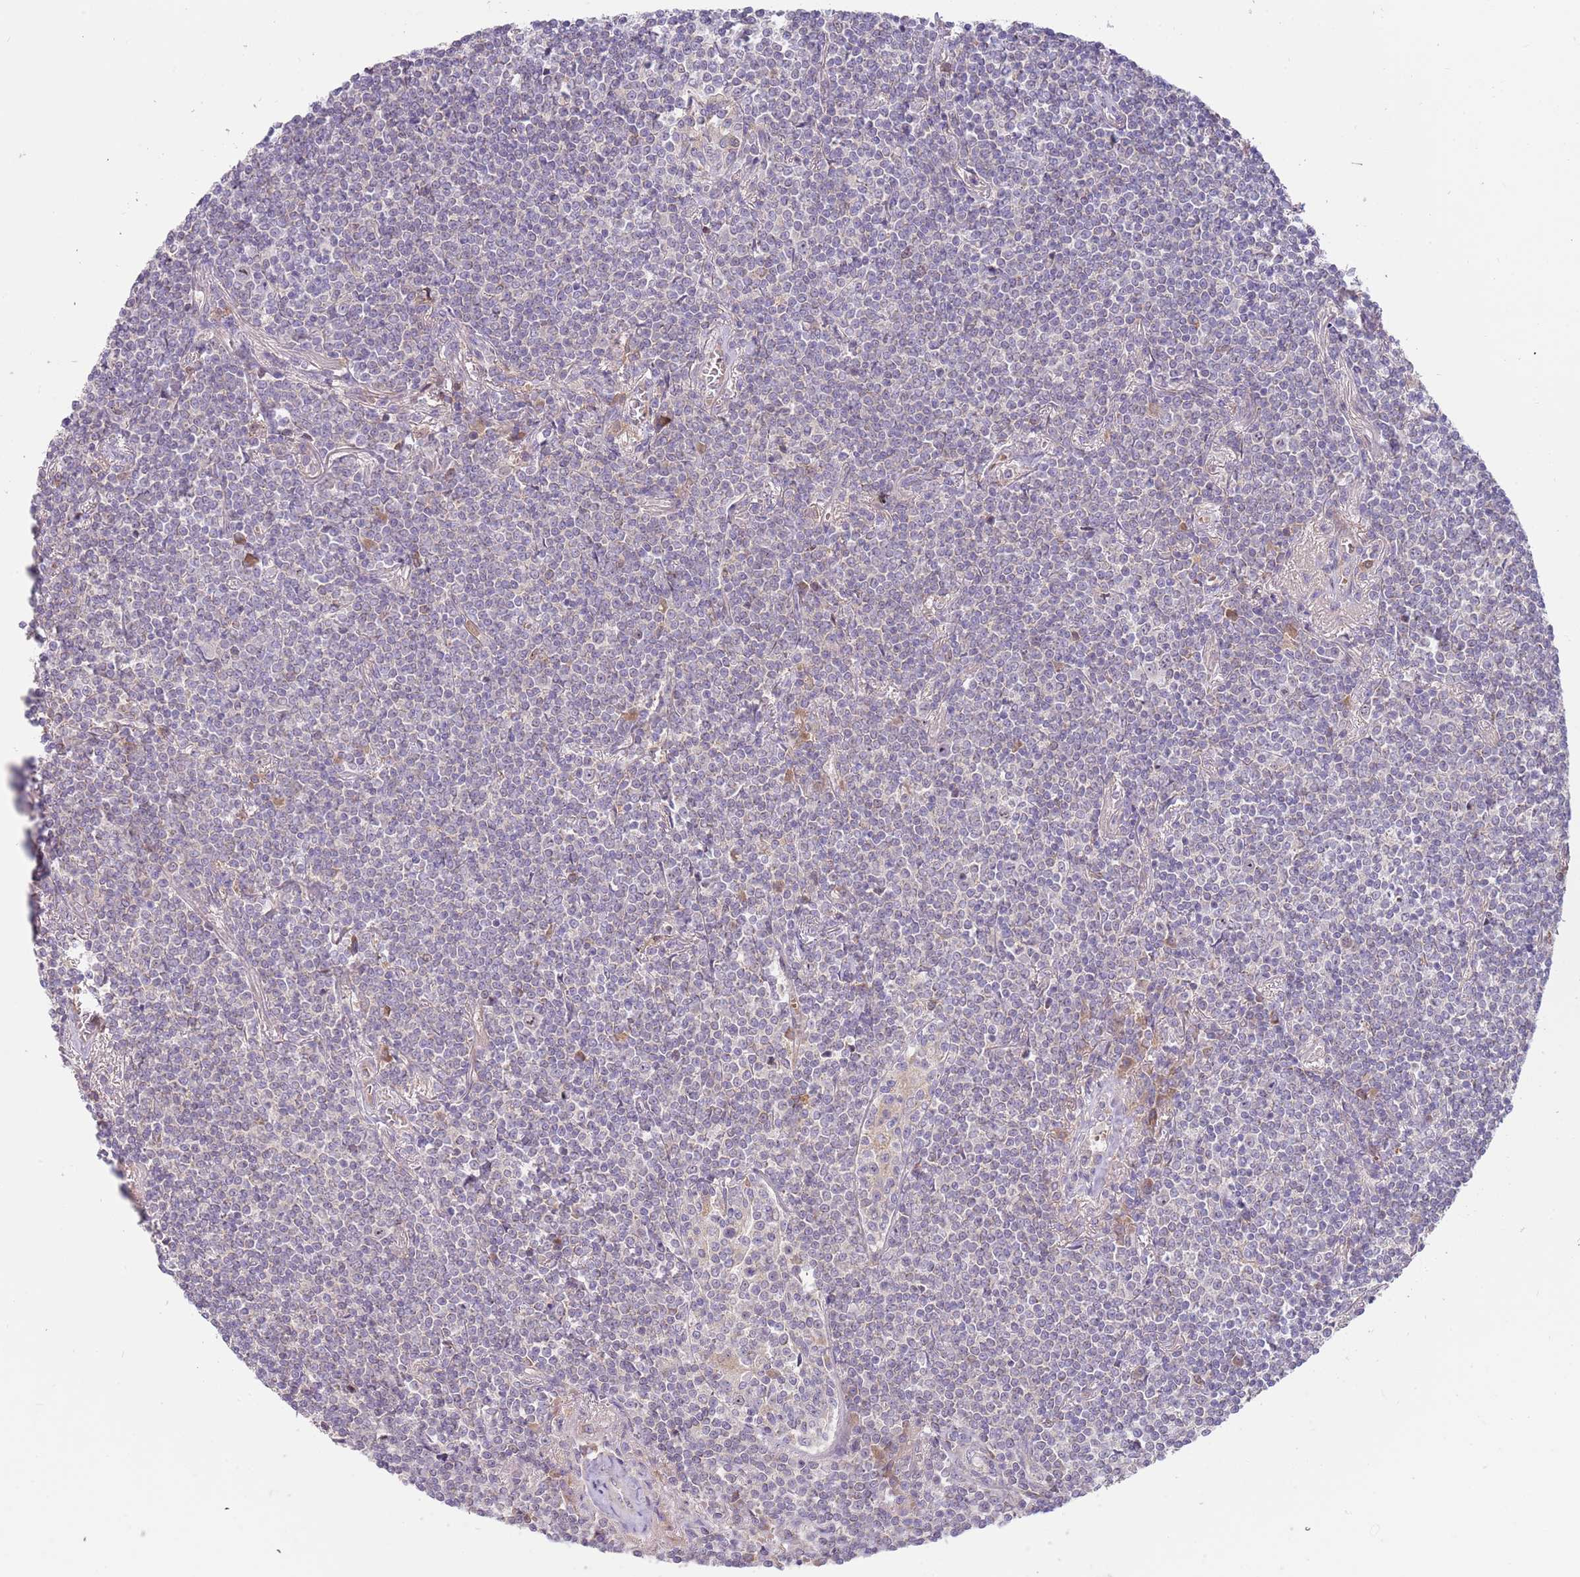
{"staining": {"intensity": "negative", "quantity": "none", "location": "none"}, "tissue": "lymphoma", "cell_type": "Tumor cells", "image_type": "cancer", "snomed": [{"axis": "morphology", "description": "Malignant lymphoma, non-Hodgkin's type, Low grade"}, {"axis": "topography", "description": "Lung"}], "caption": "A micrograph of human malignant lymphoma, non-Hodgkin's type (low-grade) is negative for staining in tumor cells.", "gene": "TRAPPC6B", "patient": {"sex": "female", "age": 71}}